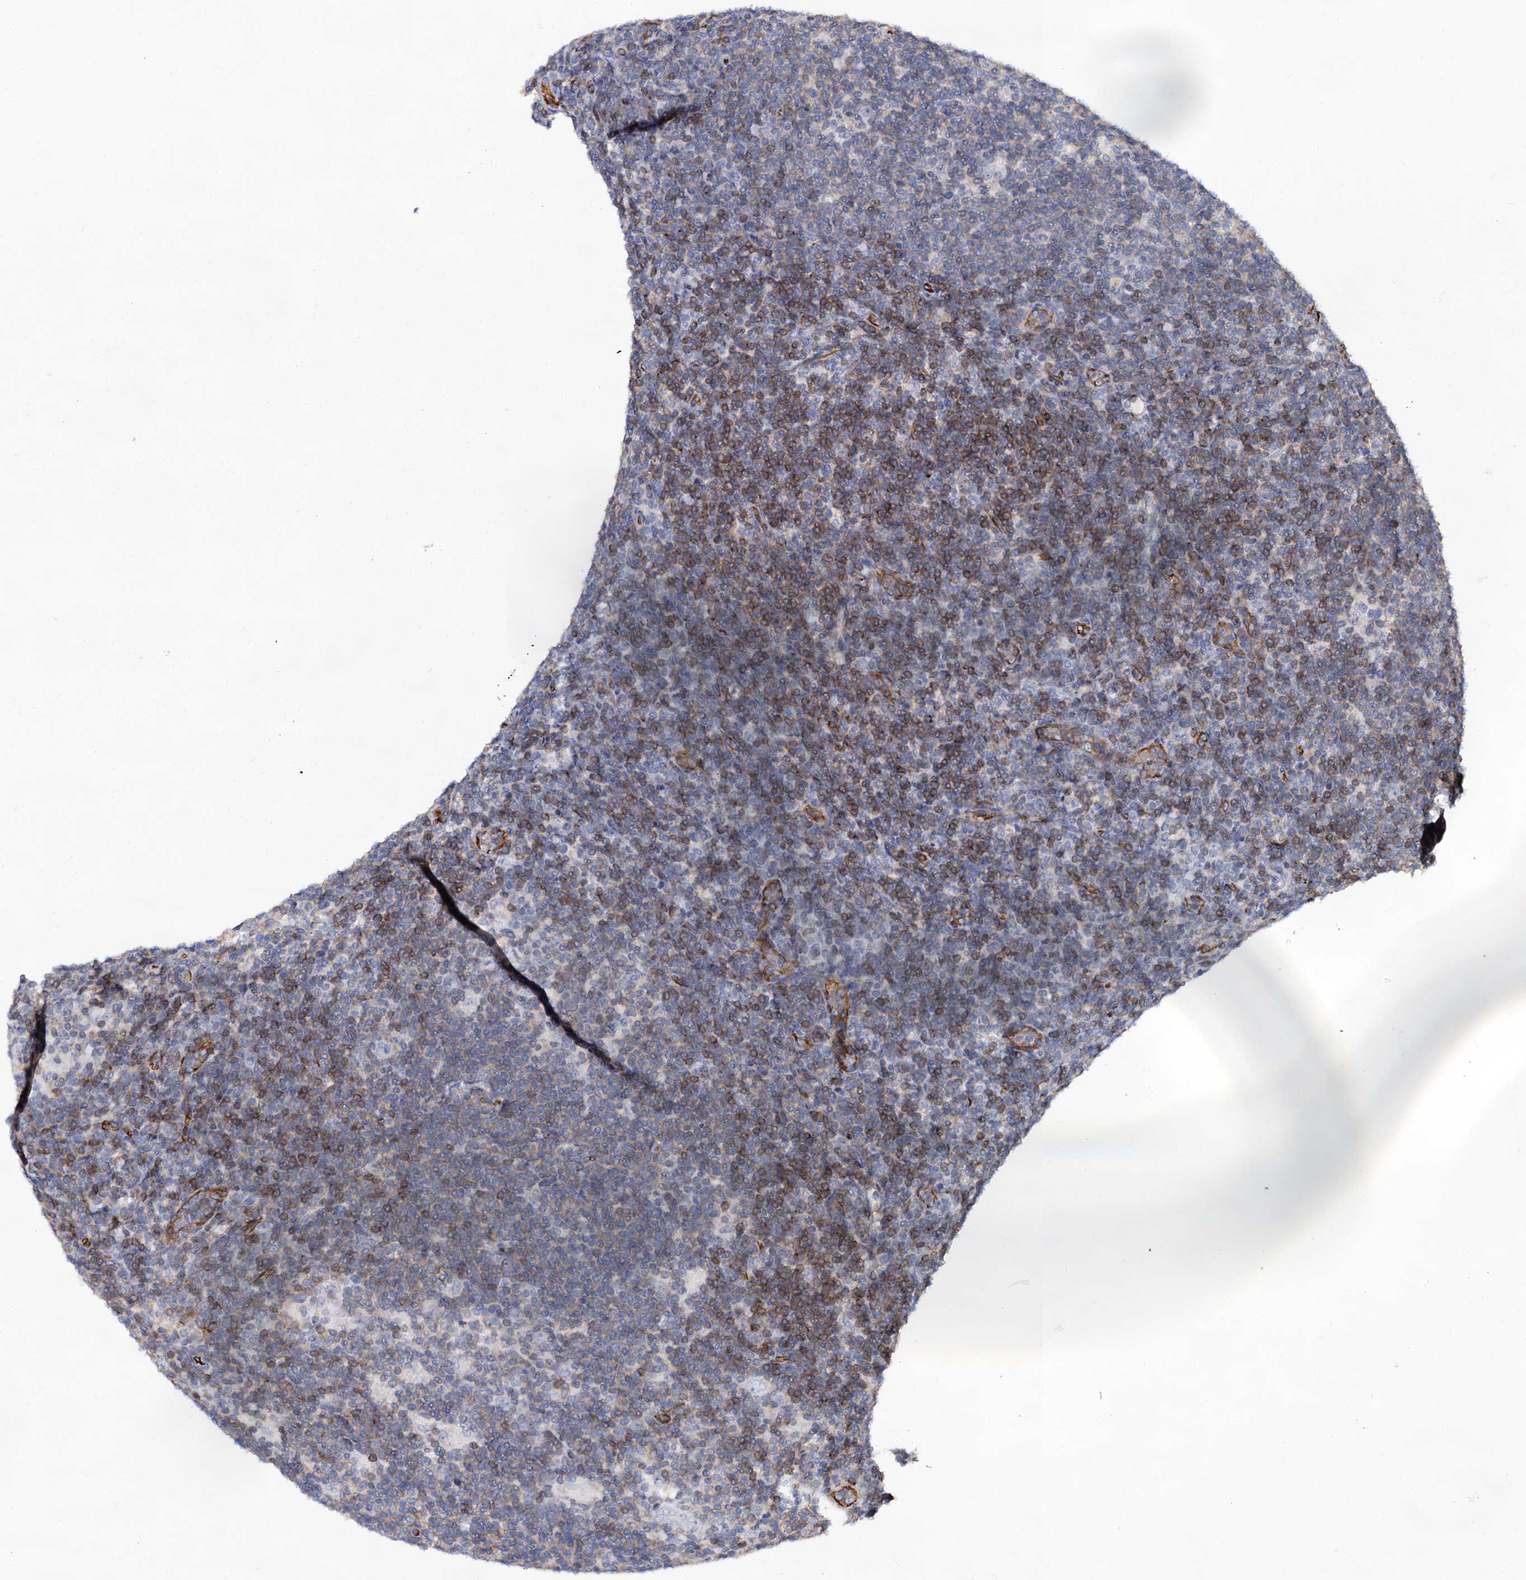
{"staining": {"intensity": "negative", "quantity": "none", "location": "none"}, "tissue": "lymphoma", "cell_type": "Tumor cells", "image_type": "cancer", "snomed": [{"axis": "morphology", "description": "Hodgkin's disease, NOS"}, {"axis": "topography", "description": "Lymph node"}], "caption": "Immunohistochemistry (IHC) image of neoplastic tissue: human lymphoma stained with DAB (3,3'-diaminobenzidine) reveals no significant protein staining in tumor cells.", "gene": "ABLIM1", "patient": {"sex": "female", "age": 57}}